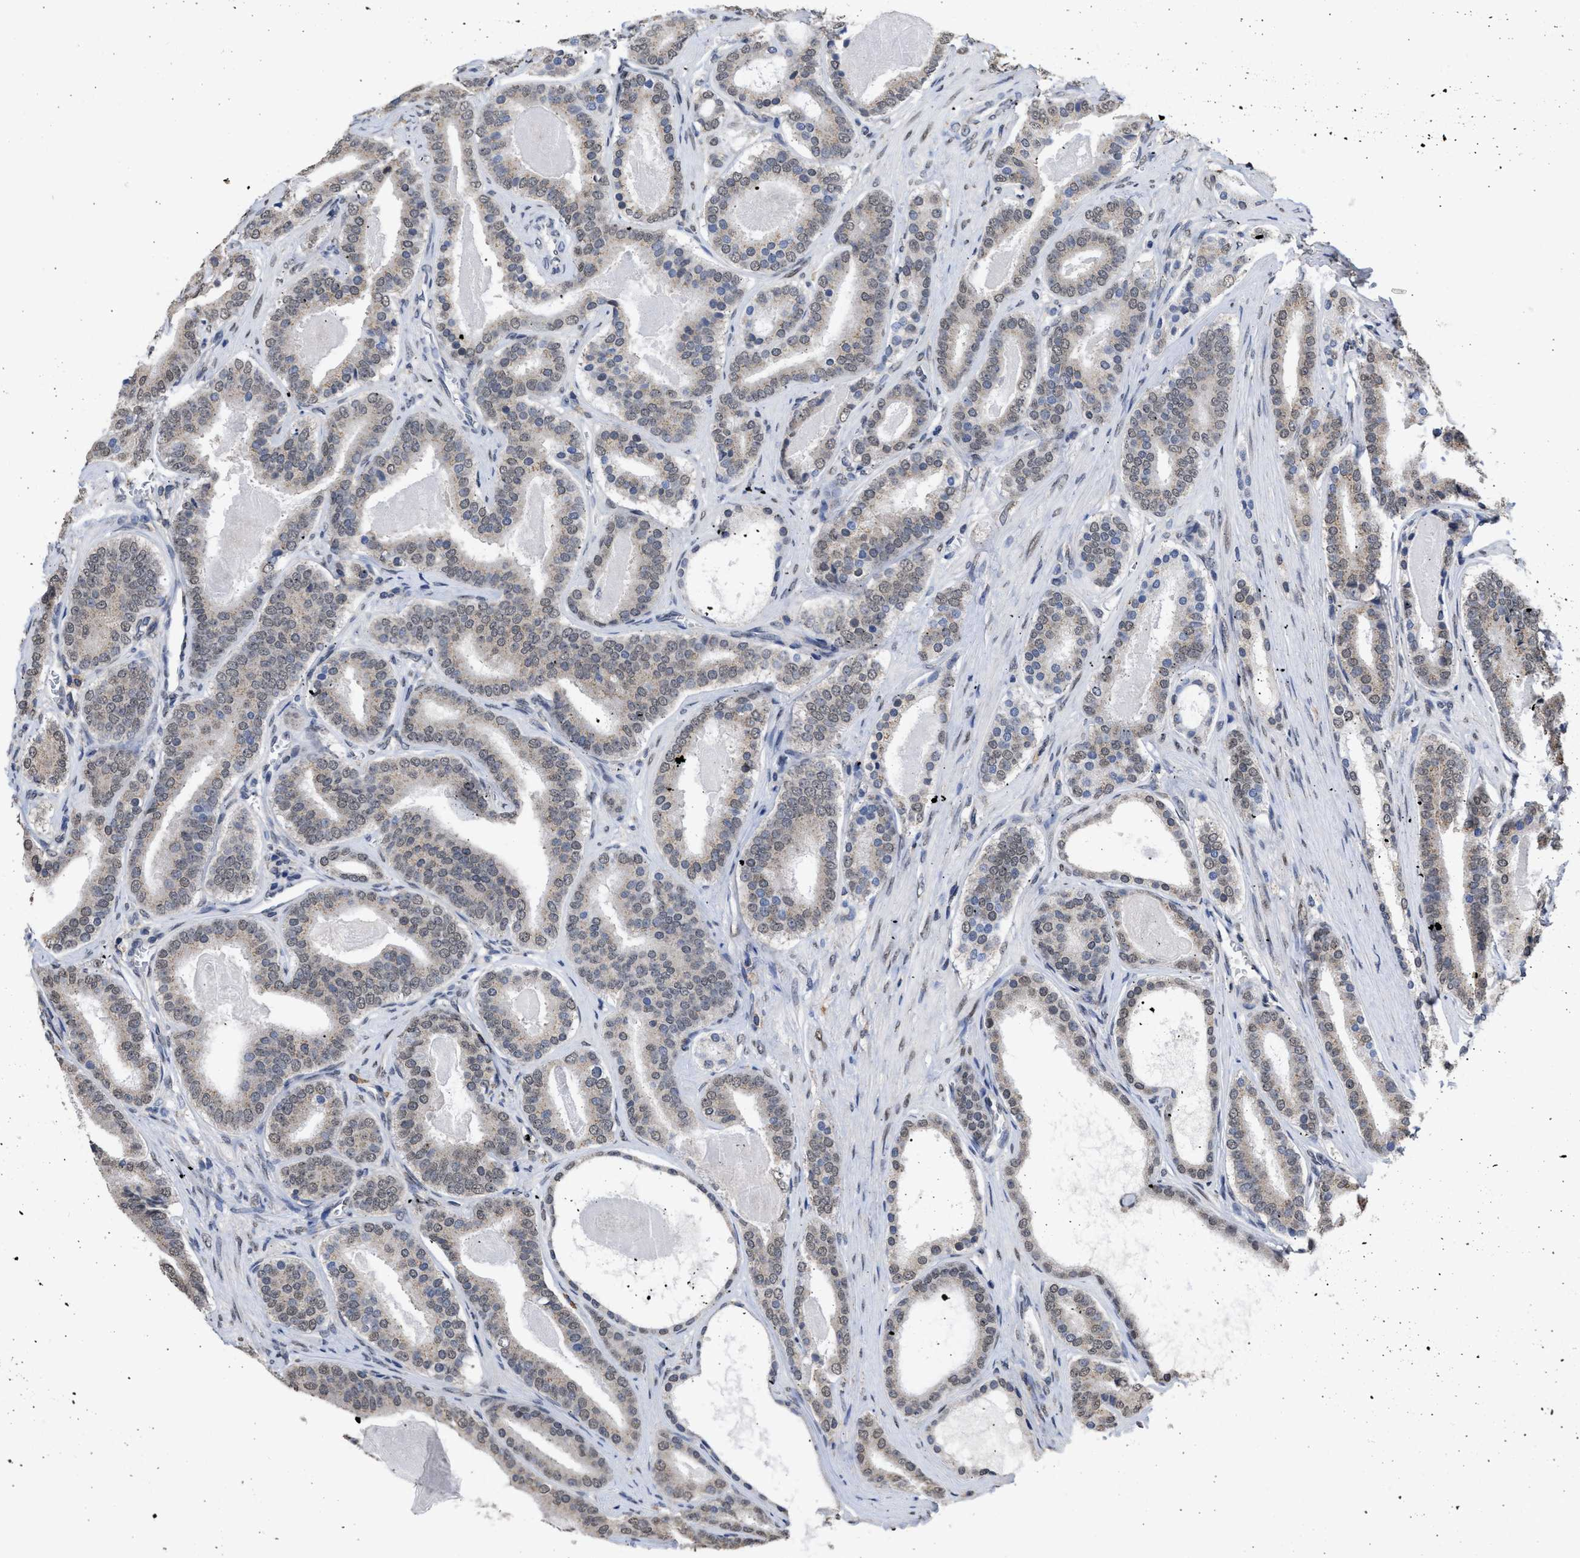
{"staining": {"intensity": "negative", "quantity": "none", "location": "none"}, "tissue": "prostate cancer", "cell_type": "Tumor cells", "image_type": "cancer", "snomed": [{"axis": "morphology", "description": "Adenocarcinoma, High grade"}, {"axis": "topography", "description": "Prostate"}], "caption": "Tumor cells are negative for brown protein staining in prostate cancer. (Stains: DAB immunohistochemistry with hematoxylin counter stain, Microscopy: brightfield microscopy at high magnification).", "gene": "NUP35", "patient": {"sex": "male", "age": 60}}